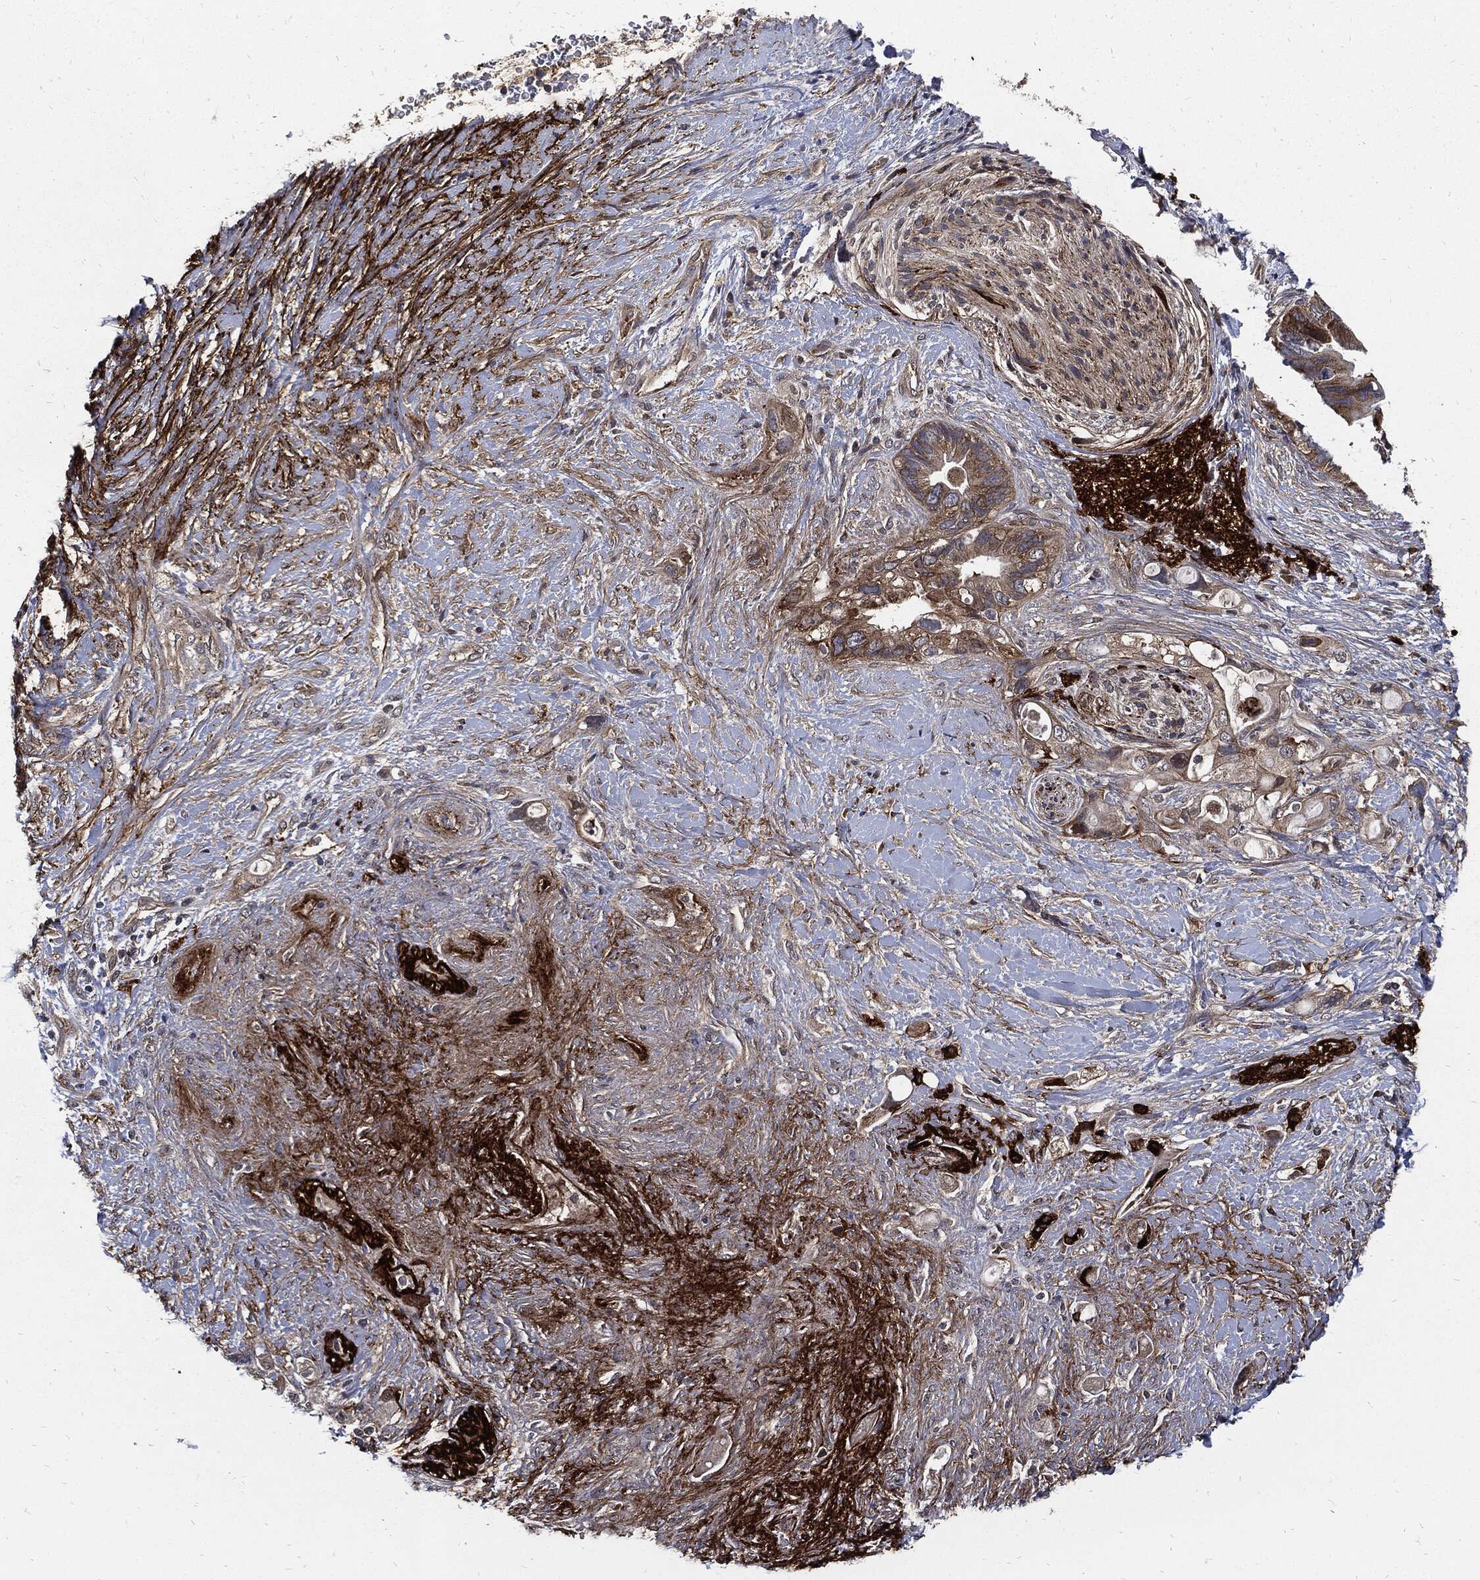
{"staining": {"intensity": "moderate", "quantity": "25%-75%", "location": "cytoplasmic/membranous"}, "tissue": "pancreatic cancer", "cell_type": "Tumor cells", "image_type": "cancer", "snomed": [{"axis": "morphology", "description": "Adenocarcinoma, NOS"}, {"axis": "topography", "description": "Pancreas"}], "caption": "Immunohistochemistry (IHC) image of human pancreatic cancer (adenocarcinoma) stained for a protein (brown), which demonstrates medium levels of moderate cytoplasmic/membranous expression in about 25%-75% of tumor cells.", "gene": "CLU", "patient": {"sex": "female", "age": 56}}